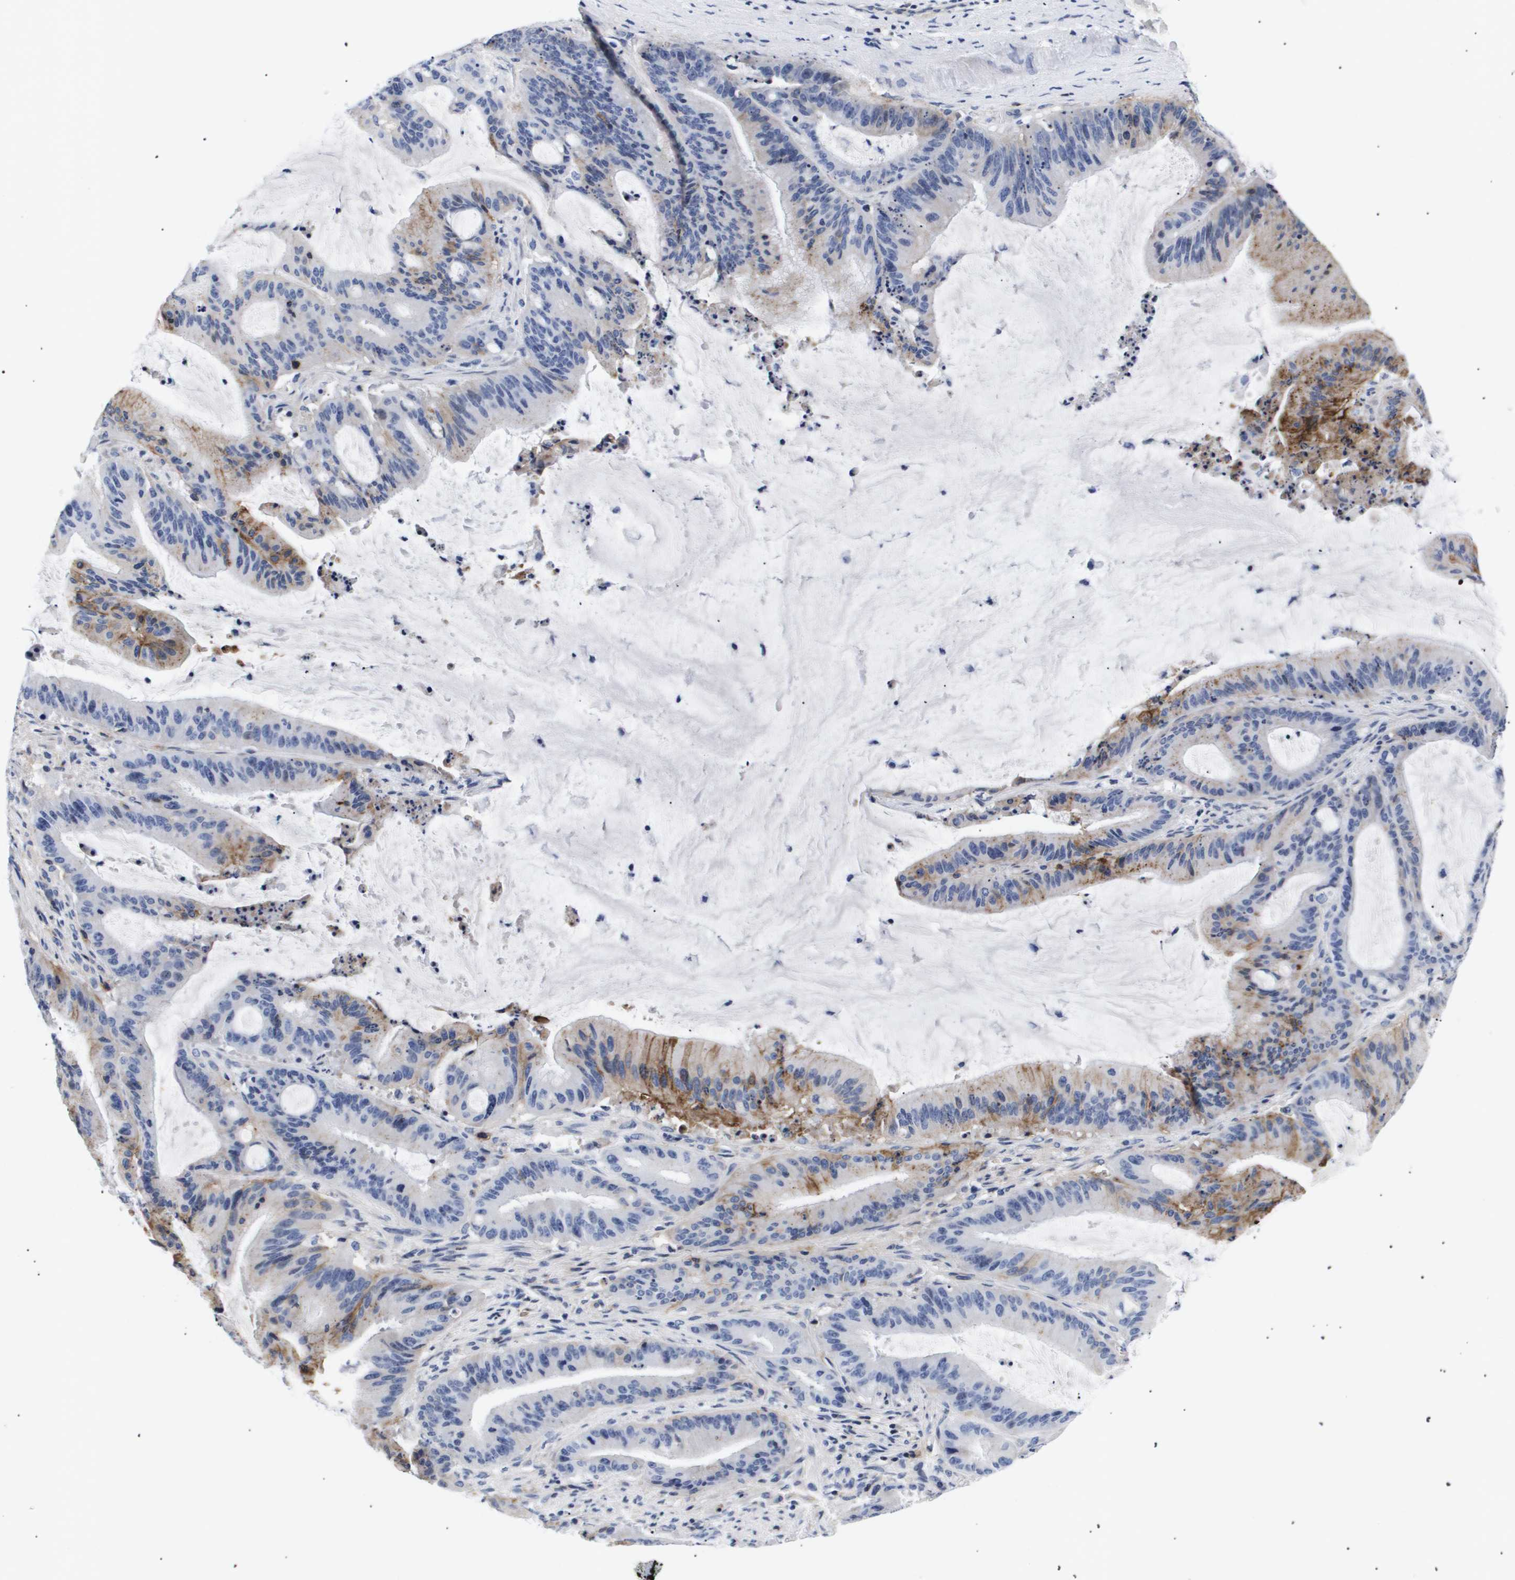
{"staining": {"intensity": "moderate", "quantity": "<25%", "location": "cytoplasmic/membranous"}, "tissue": "liver cancer", "cell_type": "Tumor cells", "image_type": "cancer", "snomed": [{"axis": "morphology", "description": "Normal tissue, NOS"}, {"axis": "morphology", "description": "Cholangiocarcinoma"}, {"axis": "topography", "description": "Liver"}, {"axis": "topography", "description": "Peripheral nerve tissue"}], "caption": "Immunohistochemistry of human liver cancer (cholangiocarcinoma) exhibits low levels of moderate cytoplasmic/membranous expression in approximately <25% of tumor cells.", "gene": "SHD", "patient": {"sex": "female", "age": 73}}